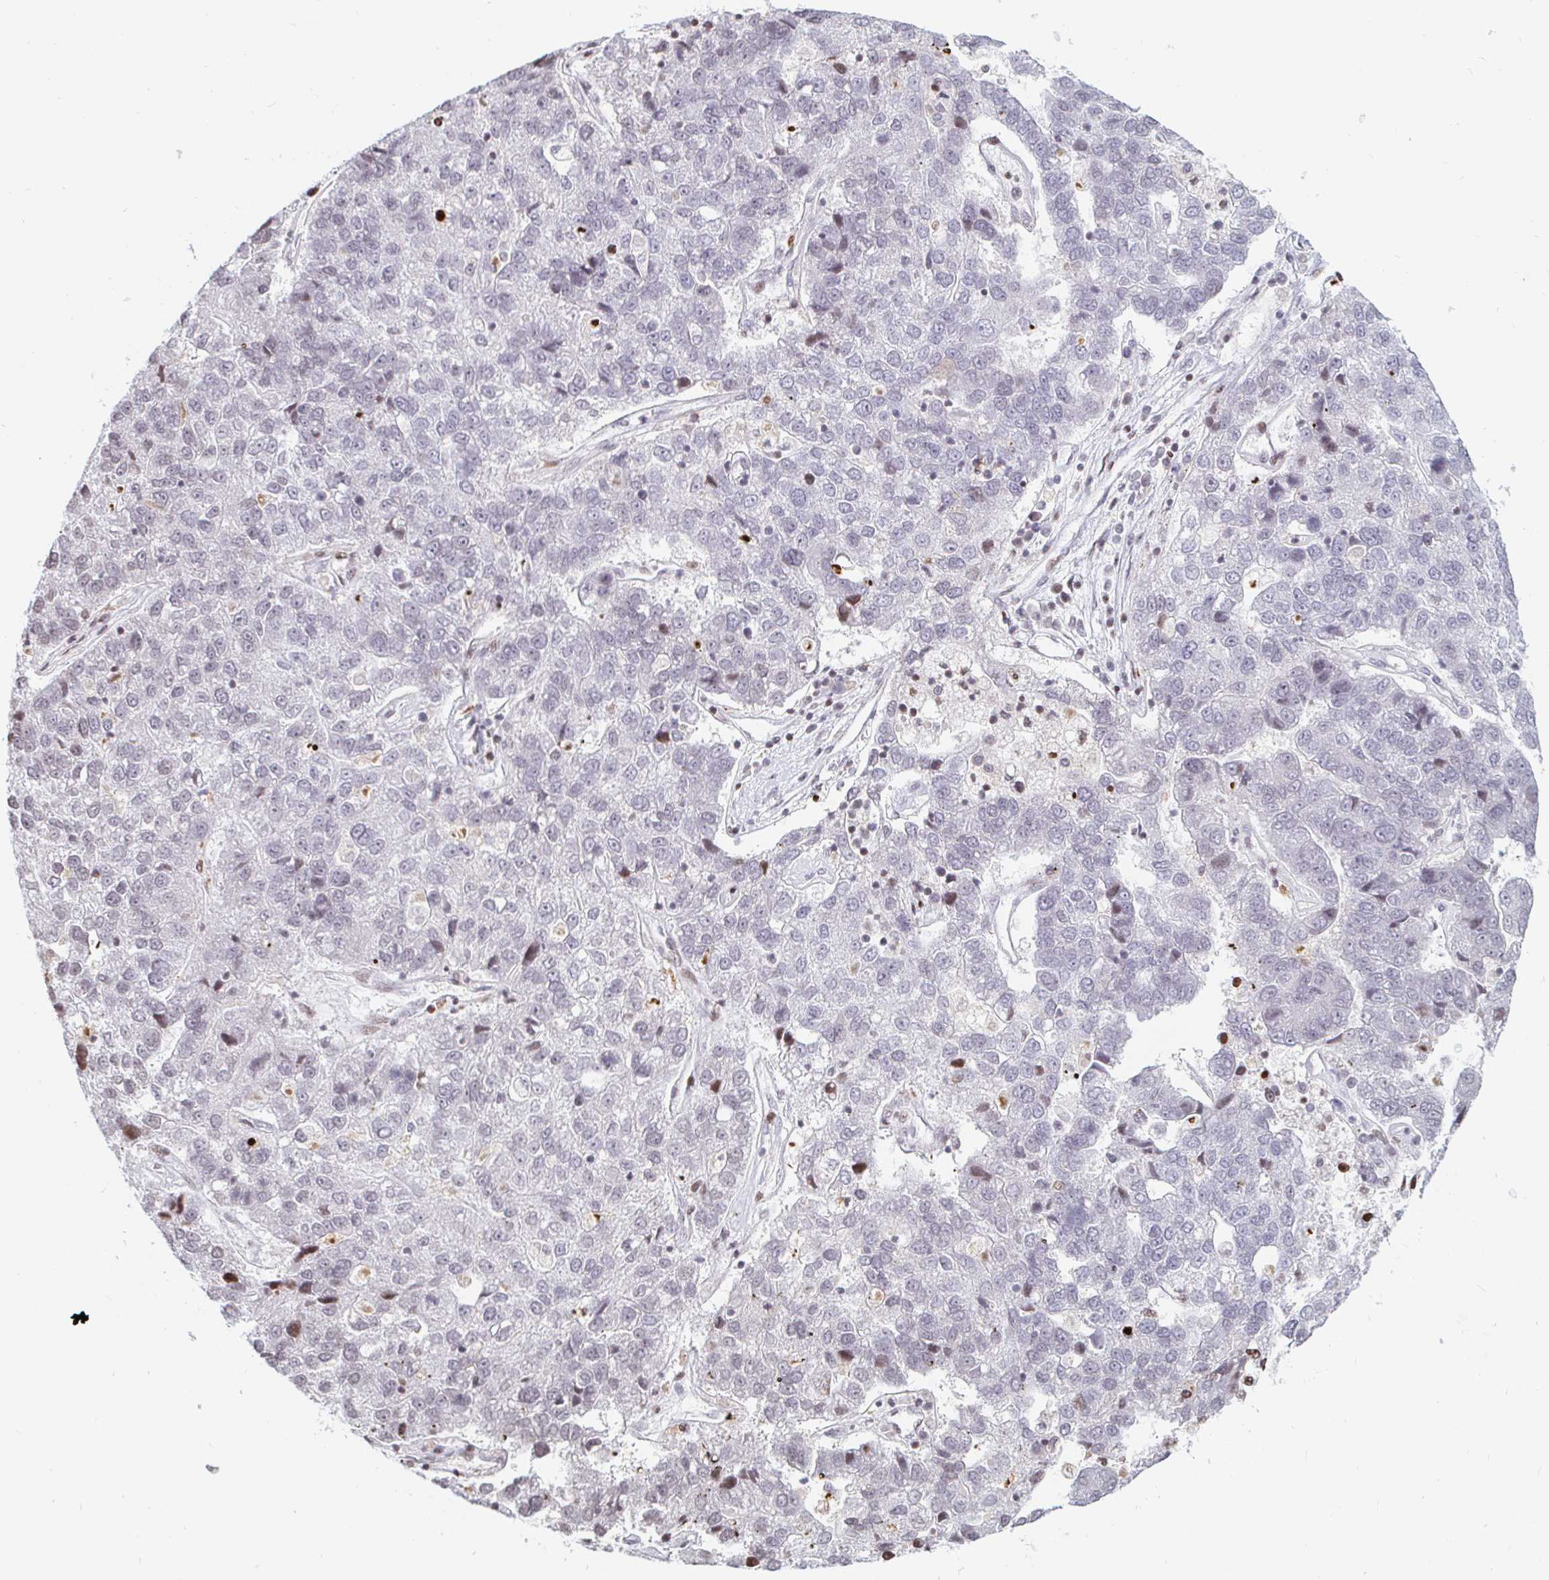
{"staining": {"intensity": "moderate", "quantity": "<25%", "location": "nuclear"}, "tissue": "pancreatic cancer", "cell_type": "Tumor cells", "image_type": "cancer", "snomed": [{"axis": "morphology", "description": "Adenocarcinoma, NOS"}, {"axis": "topography", "description": "Pancreas"}], "caption": "Adenocarcinoma (pancreatic) stained with a protein marker displays moderate staining in tumor cells.", "gene": "HOXC10", "patient": {"sex": "female", "age": 61}}